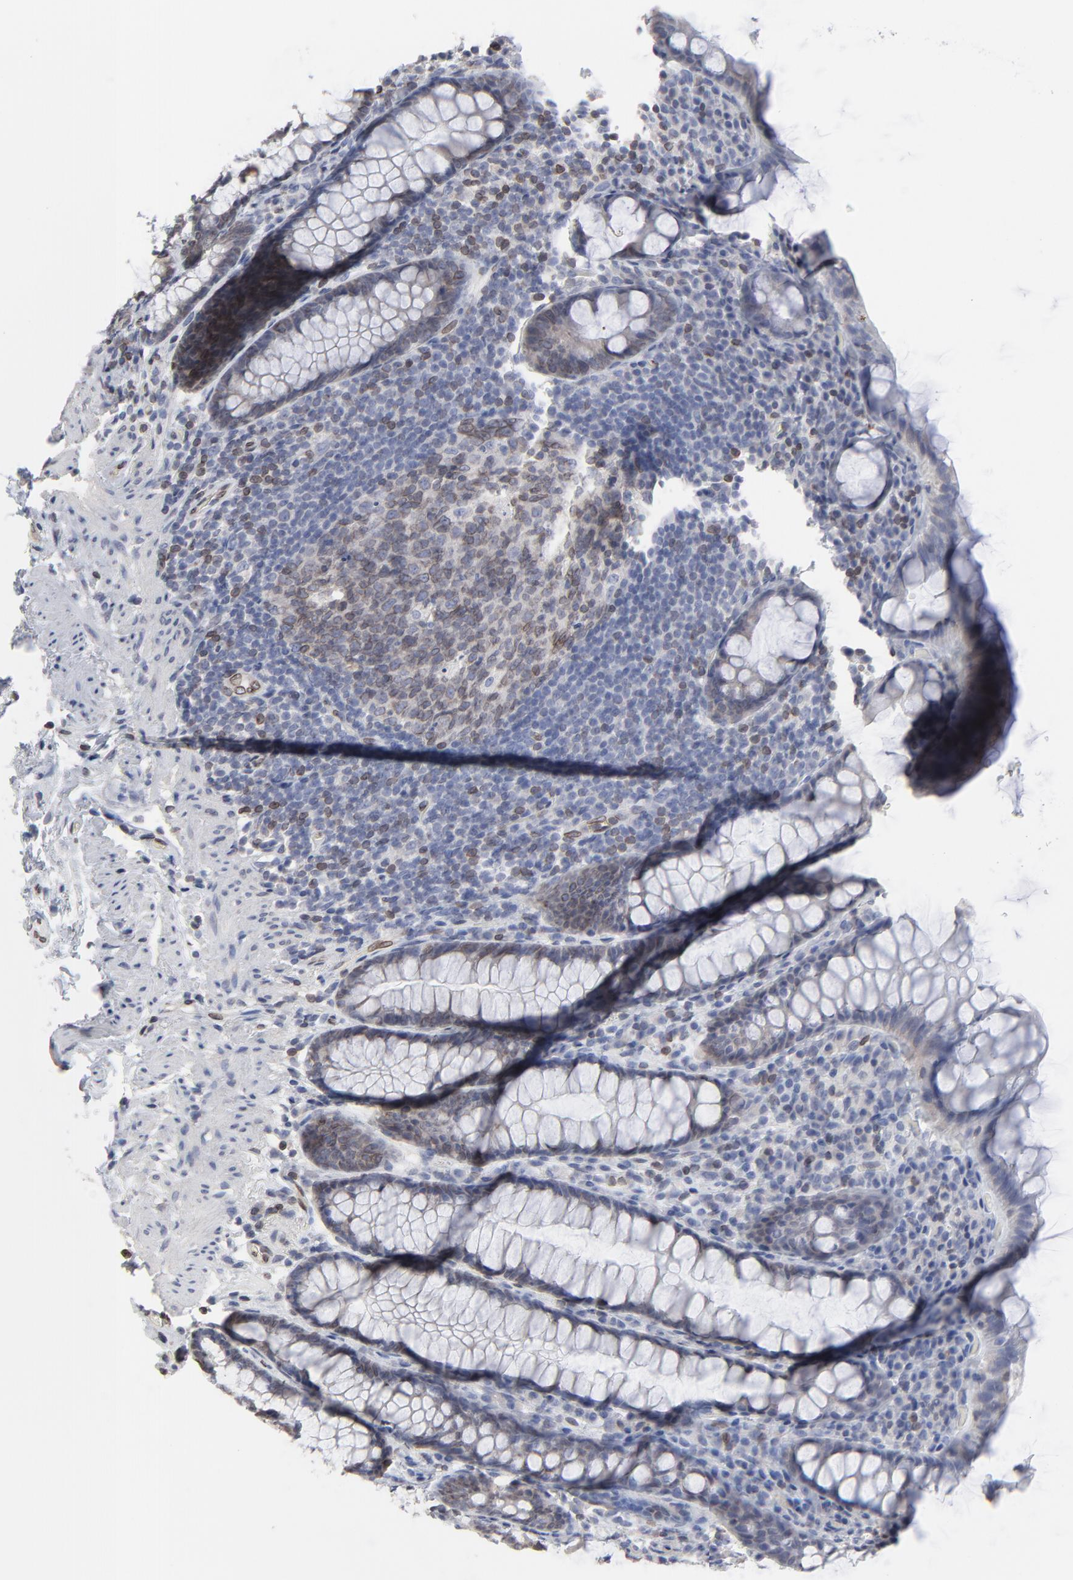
{"staining": {"intensity": "moderate", "quantity": "<25%", "location": "cytoplasmic/membranous,nuclear"}, "tissue": "rectum", "cell_type": "Glandular cells", "image_type": "normal", "snomed": [{"axis": "morphology", "description": "Normal tissue, NOS"}, {"axis": "topography", "description": "Rectum"}], "caption": "Immunohistochemistry (IHC) histopathology image of unremarkable human rectum stained for a protein (brown), which reveals low levels of moderate cytoplasmic/membranous,nuclear positivity in about <25% of glandular cells.", "gene": "SYNE2", "patient": {"sex": "male", "age": 92}}